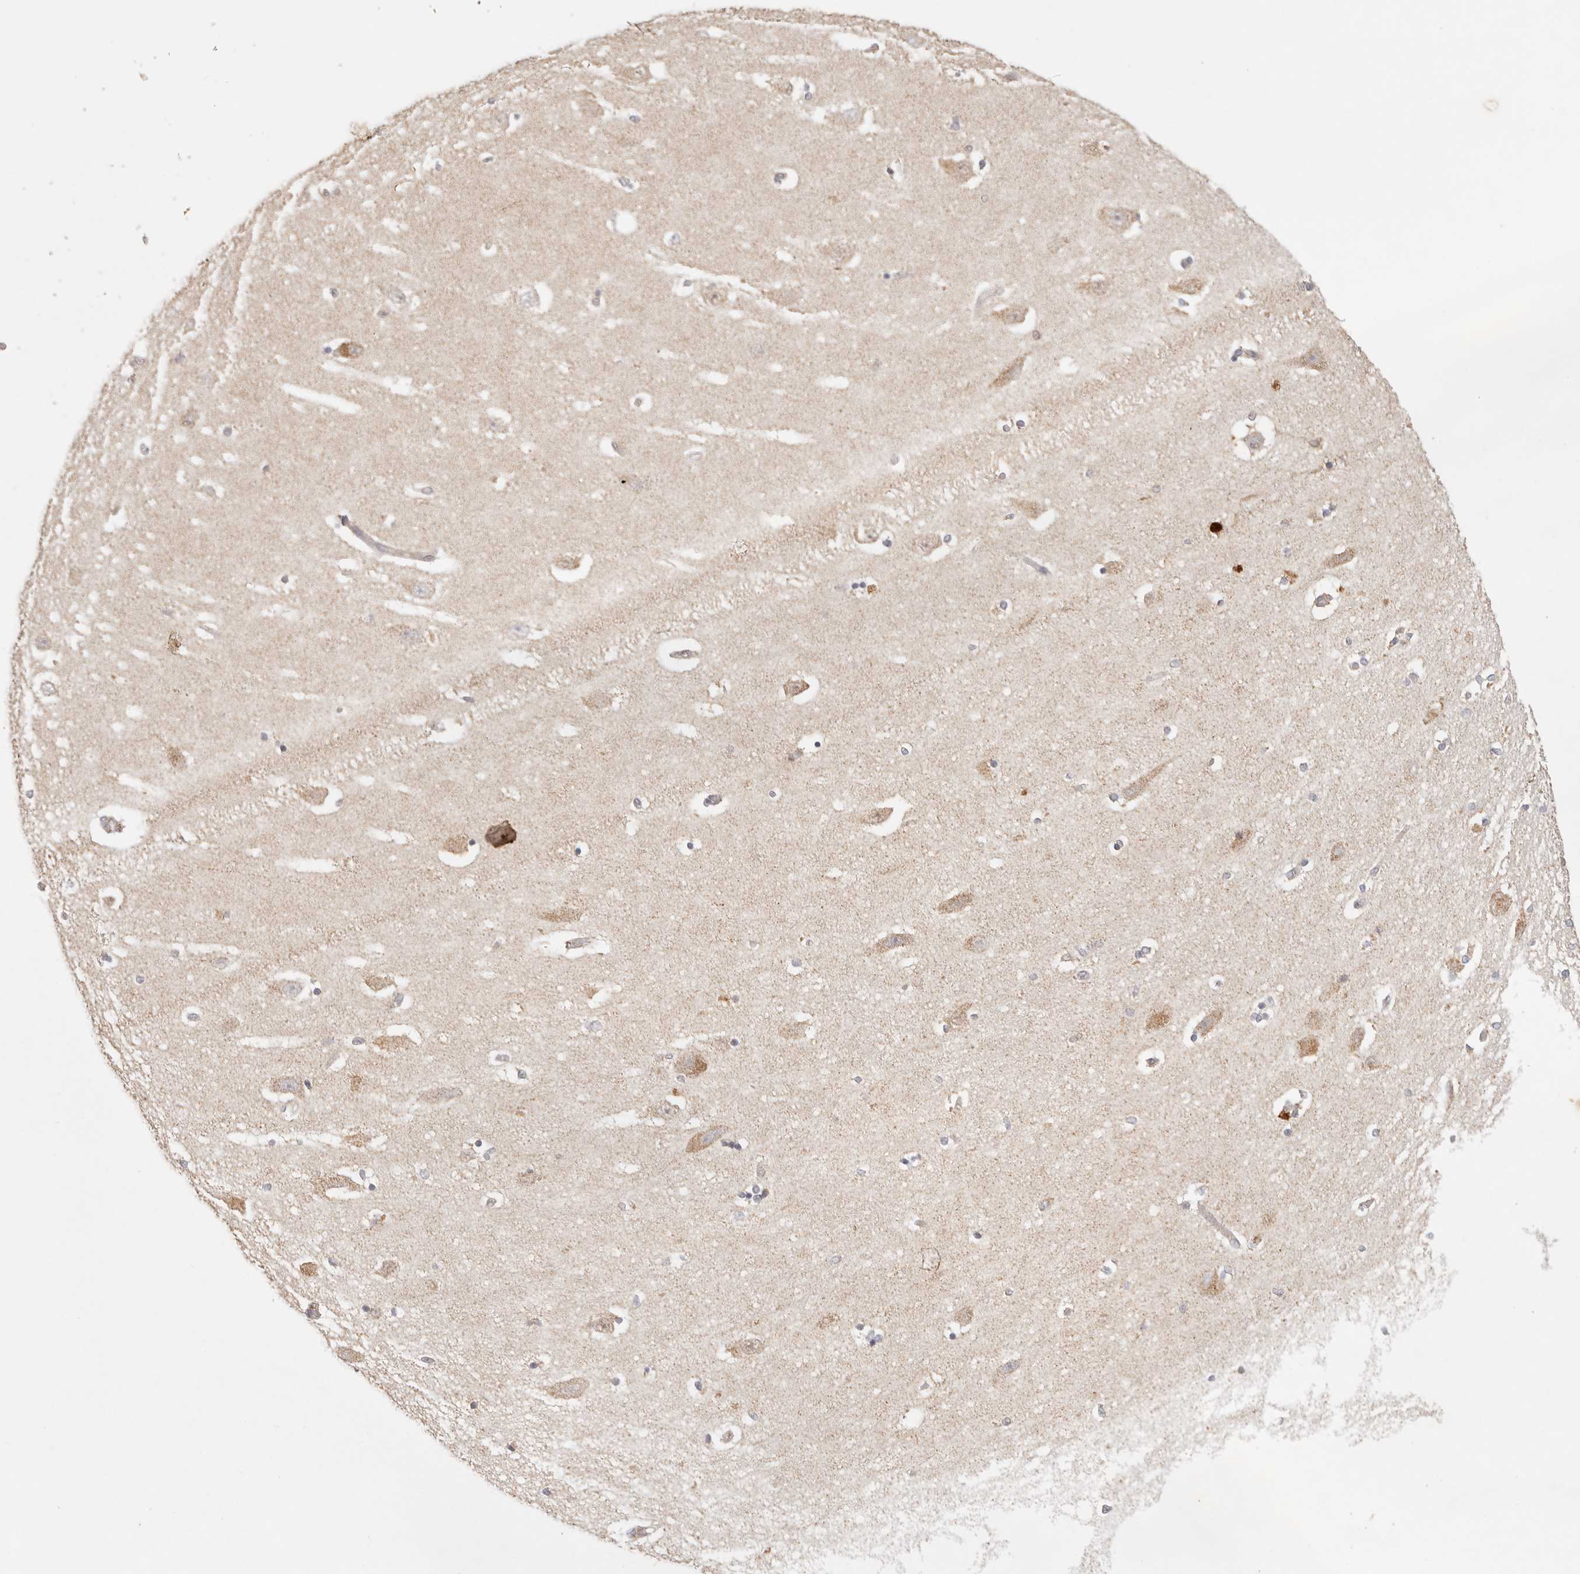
{"staining": {"intensity": "moderate", "quantity": "<25%", "location": "cytoplasmic/membranous"}, "tissue": "hippocampus", "cell_type": "Glial cells", "image_type": "normal", "snomed": [{"axis": "morphology", "description": "Normal tissue, NOS"}, {"axis": "topography", "description": "Hippocampus"}], "caption": "DAB immunohistochemical staining of normal hippocampus displays moderate cytoplasmic/membranous protein positivity in about <25% of glial cells.", "gene": "COA6", "patient": {"sex": "female", "age": 54}}